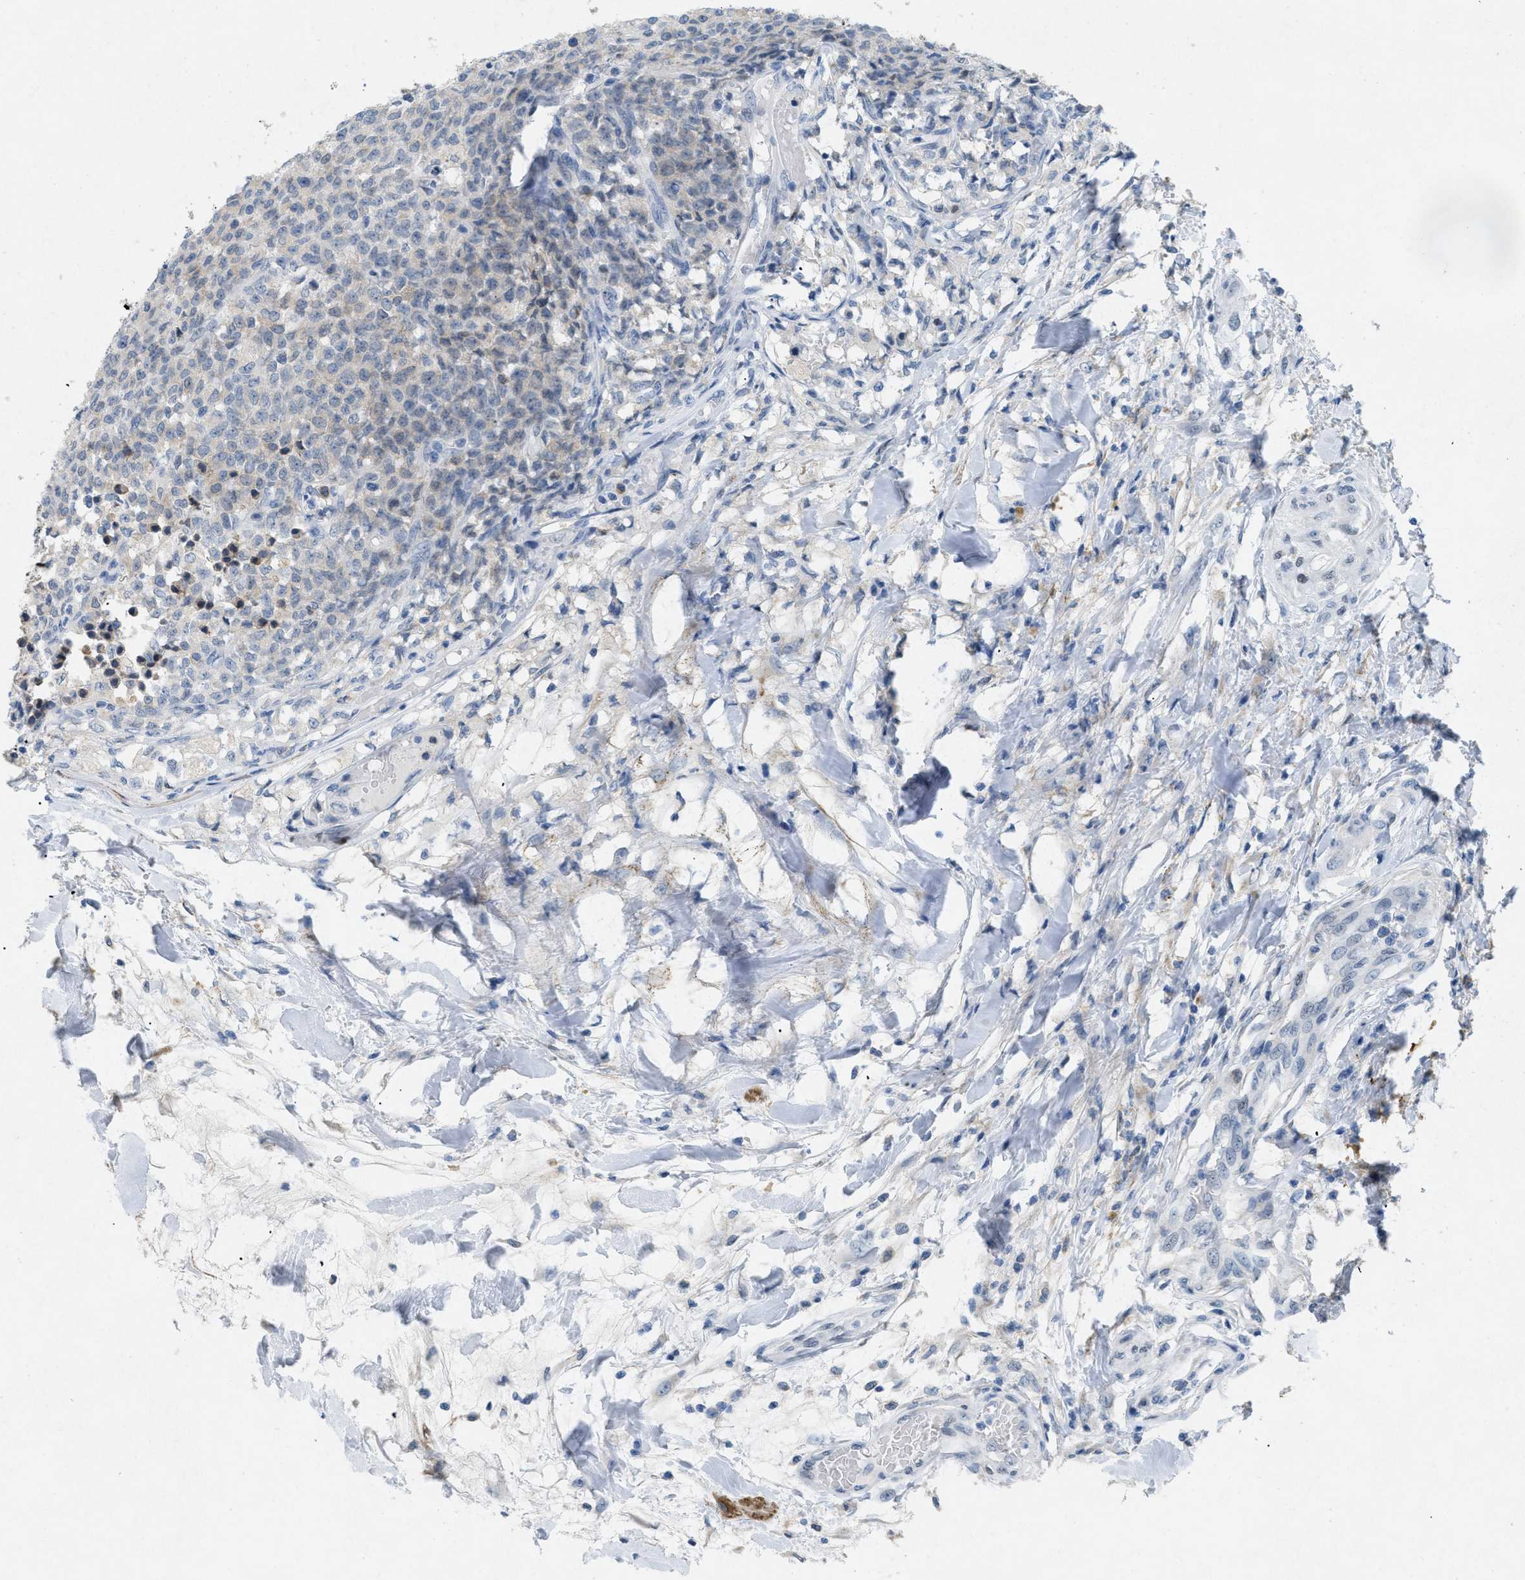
{"staining": {"intensity": "negative", "quantity": "none", "location": "none"}, "tissue": "testis cancer", "cell_type": "Tumor cells", "image_type": "cancer", "snomed": [{"axis": "morphology", "description": "Seminoma, NOS"}, {"axis": "topography", "description": "Testis"}], "caption": "There is no significant positivity in tumor cells of testis seminoma.", "gene": "TASOR", "patient": {"sex": "male", "age": 59}}